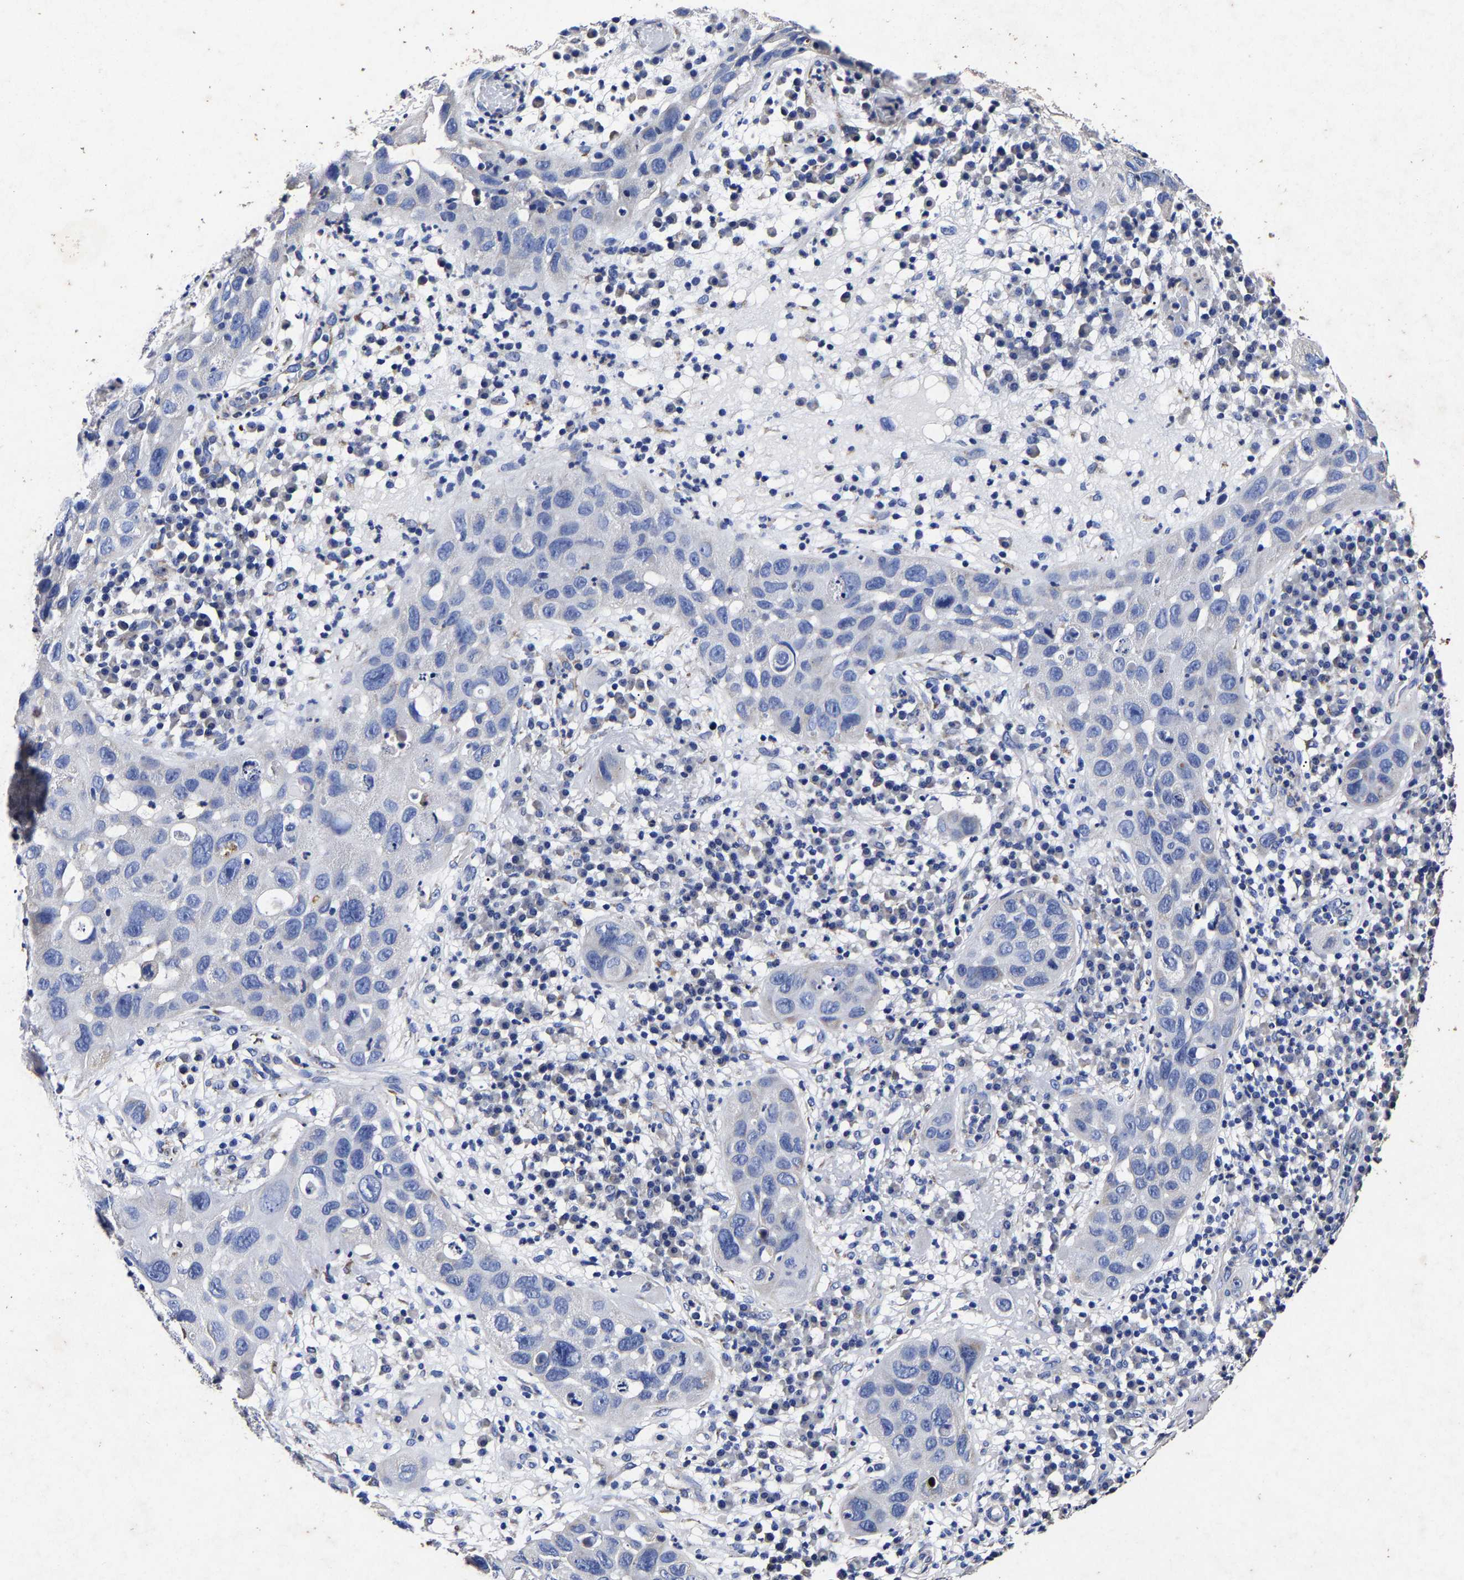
{"staining": {"intensity": "negative", "quantity": "none", "location": "none"}, "tissue": "skin cancer", "cell_type": "Tumor cells", "image_type": "cancer", "snomed": [{"axis": "morphology", "description": "Squamous cell carcinoma in situ, NOS"}, {"axis": "morphology", "description": "Squamous cell carcinoma, NOS"}, {"axis": "topography", "description": "Skin"}], "caption": "Skin cancer (squamous cell carcinoma in situ) stained for a protein using immunohistochemistry displays no staining tumor cells.", "gene": "AASS", "patient": {"sex": "male", "age": 93}}